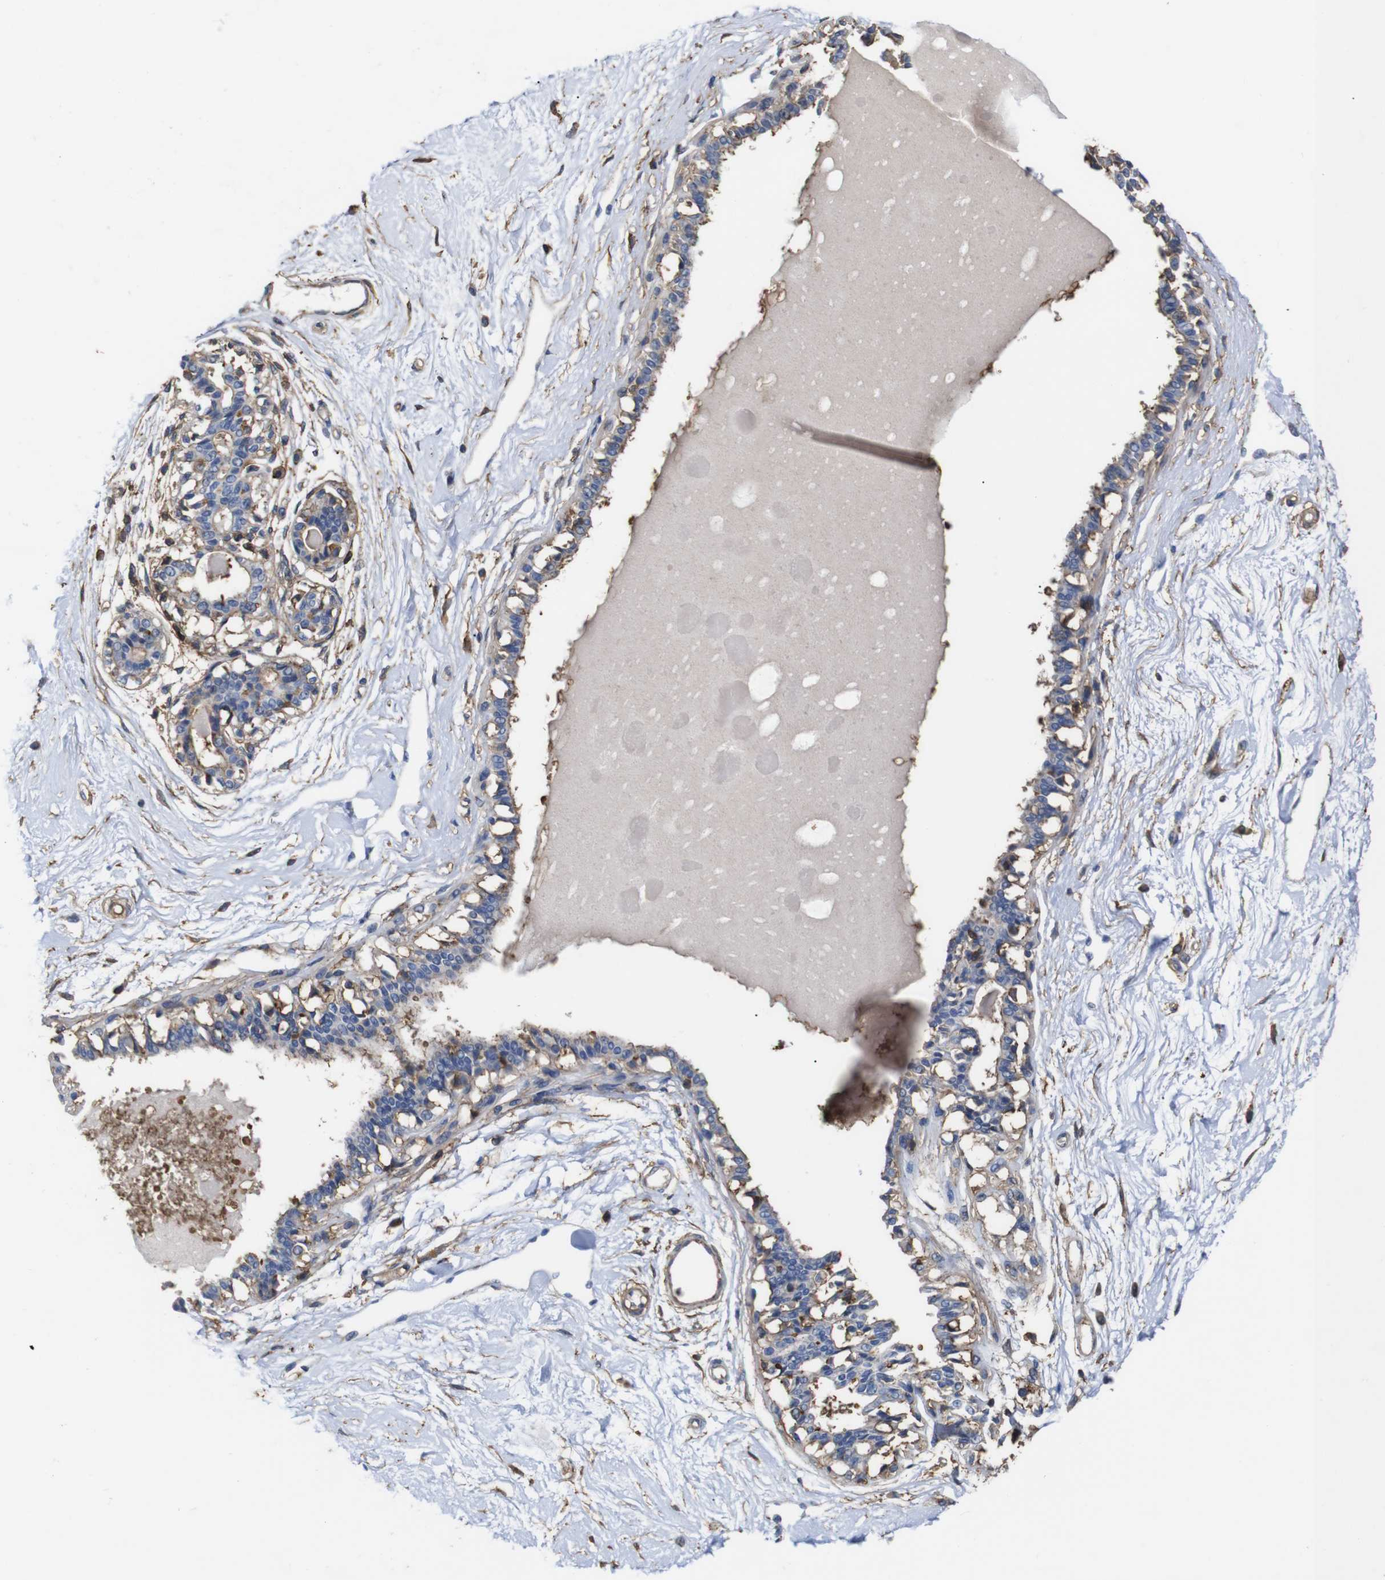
{"staining": {"intensity": "negative", "quantity": "none", "location": "none"}, "tissue": "breast", "cell_type": "Adipocytes", "image_type": "normal", "snomed": [{"axis": "morphology", "description": "Normal tissue, NOS"}, {"axis": "topography", "description": "Breast"}], "caption": "This is an immunohistochemistry histopathology image of normal breast. There is no expression in adipocytes.", "gene": "PI4KA", "patient": {"sex": "female", "age": 45}}